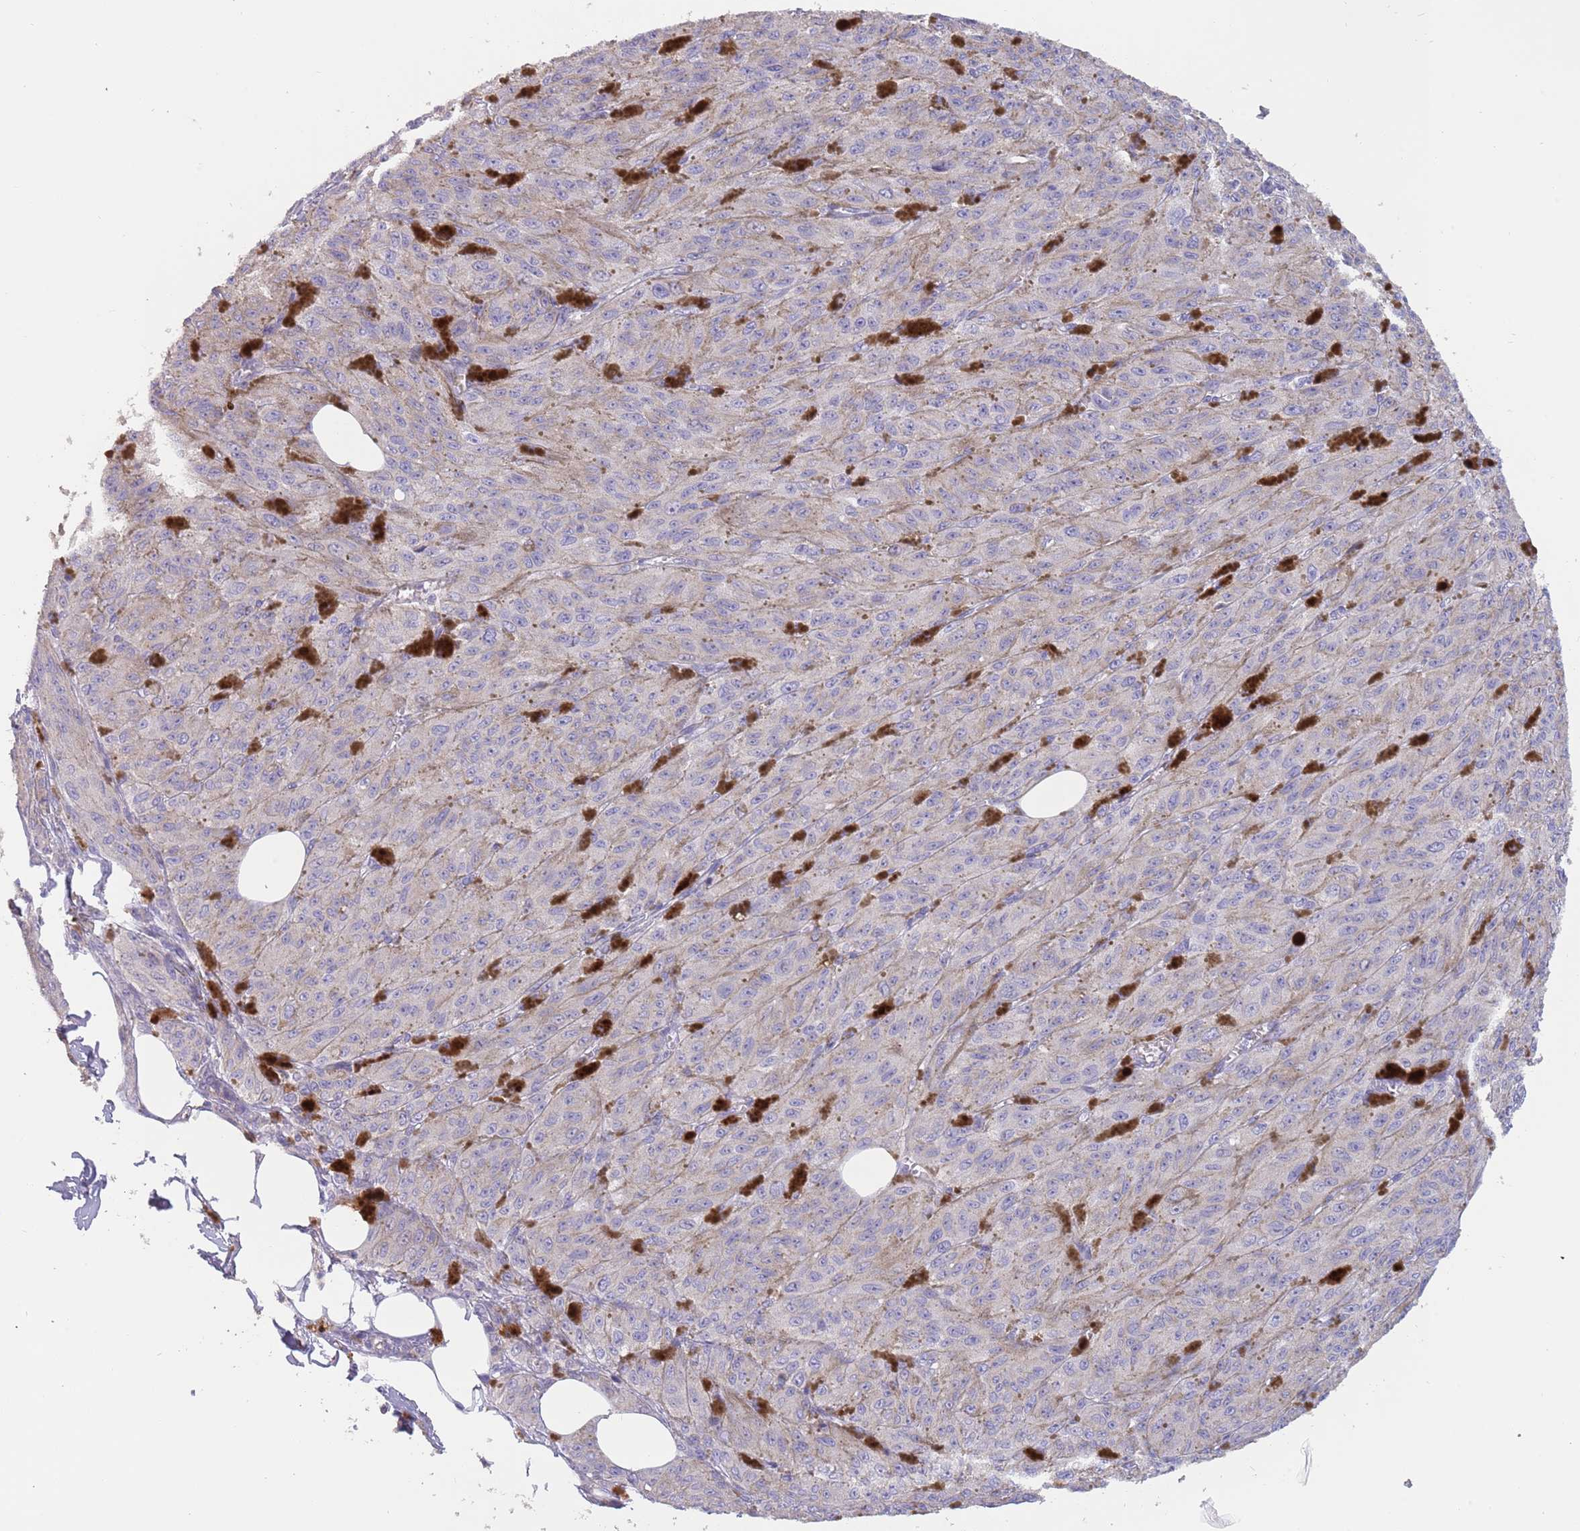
{"staining": {"intensity": "negative", "quantity": "none", "location": "none"}, "tissue": "melanoma", "cell_type": "Tumor cells", "image_type": "cancer", "snomed": [{"axis": "morphology", "description": "Malignant melanoma, NOS"}, {"axis": "topography", "description": "Skin"}], "caption": "DAB immunohistochemical staining of human melanoma demonstrates no significant staining in tumor cells. (Brightfield microscopy of DAB immunohistochemistry (IHC) at high magnification).", "gene": "SUSD1", "patient": {"sex": "female", "age": 52}}